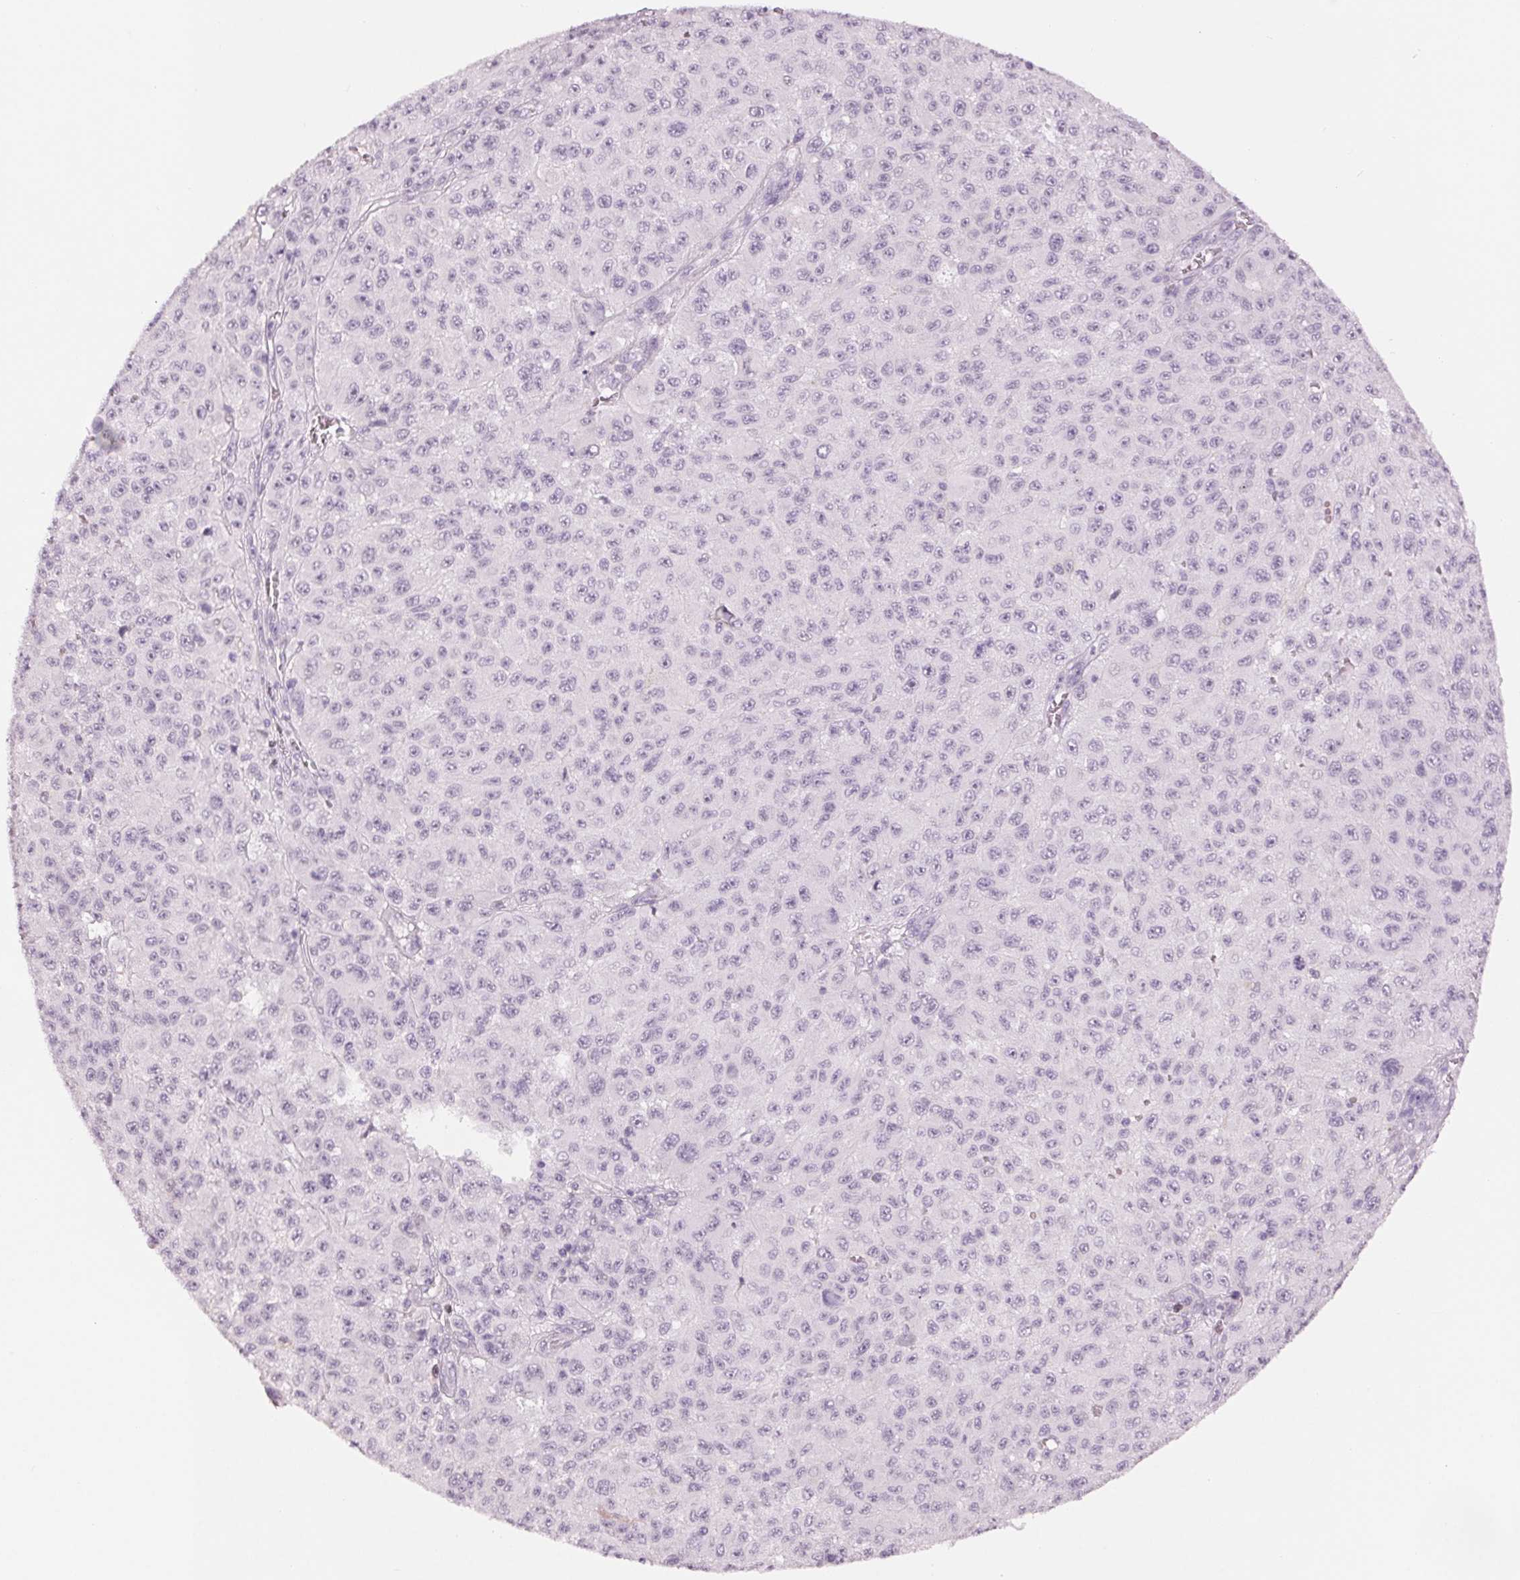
{"staining": {"intensity": "negative", "quantity": "none", "location": "none"}, "tissue": "melanoma", "cell_type": "Tumor cells", "image_type": "cancer", "snomed": [{"axis": "morphology", "description": "Malignant melanoma, NOS"}, {"axis": "topography", "description": "Skin"}], "caption": "Tumor cells are negative for protein expression in human melanoma. (Immunohistochemistry, brightfield microscopy, high magnification).", "gene": "MPO", "patient": {"sex": "male", "age": 73}}